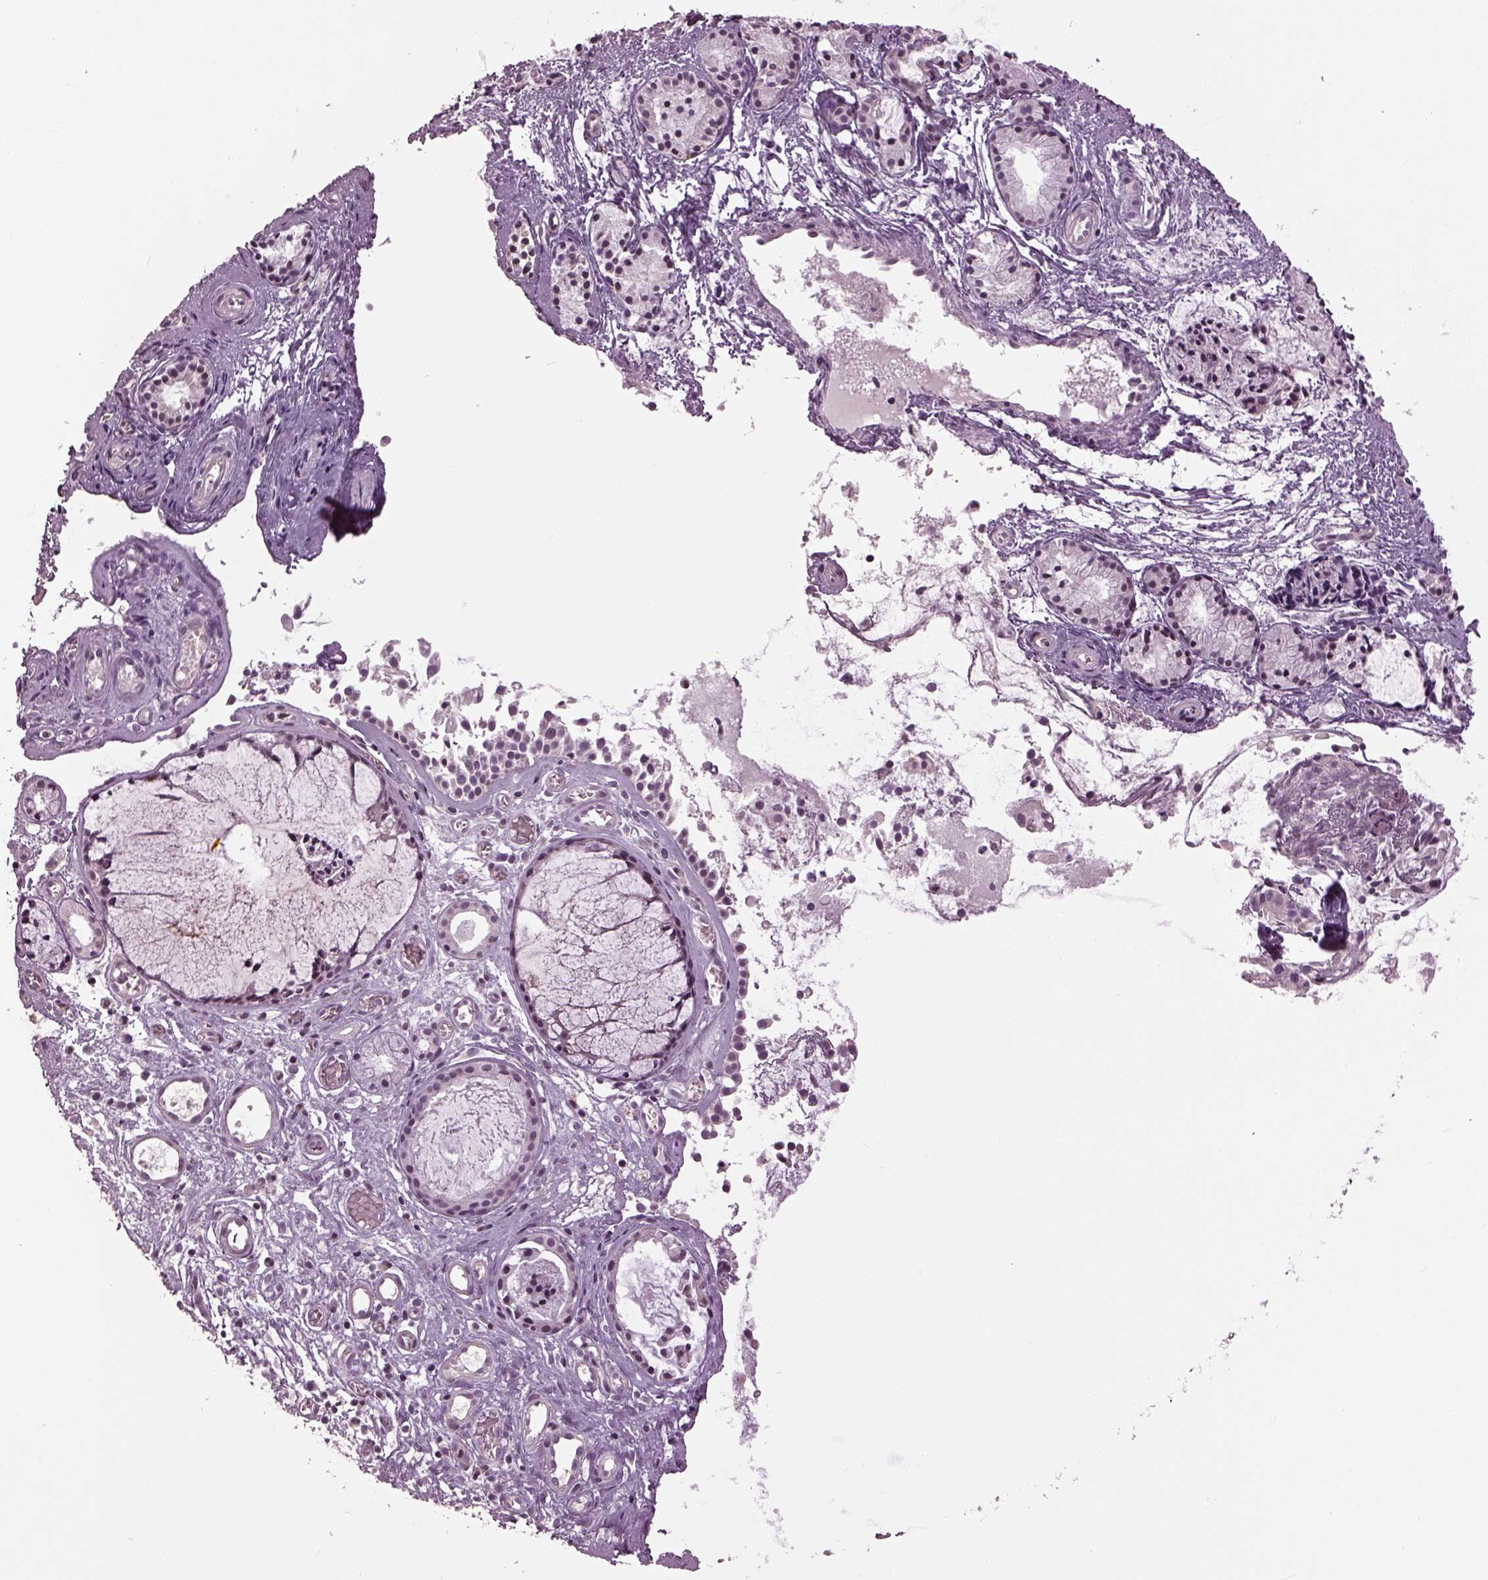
{"staining": {"intensity": "negative", "quantity": "none", "location": "none"}, "tissue": "nasopharynx", "cell_type": "Respiratory epithelial cells", "image_type": "normal", "snomed": [{"axis": "morphology", "description": "Normal tissue, NOS"}, {"axis": "topography", "description": "Nasopharynx"}], "caption": "An image of nasopharynx stained for a protein reveals no brown staining in respiratory epithelial cells. Nuclei are stained in blue.", "gene": "GAL", "patient": {"sex": "male", "age": 31}}